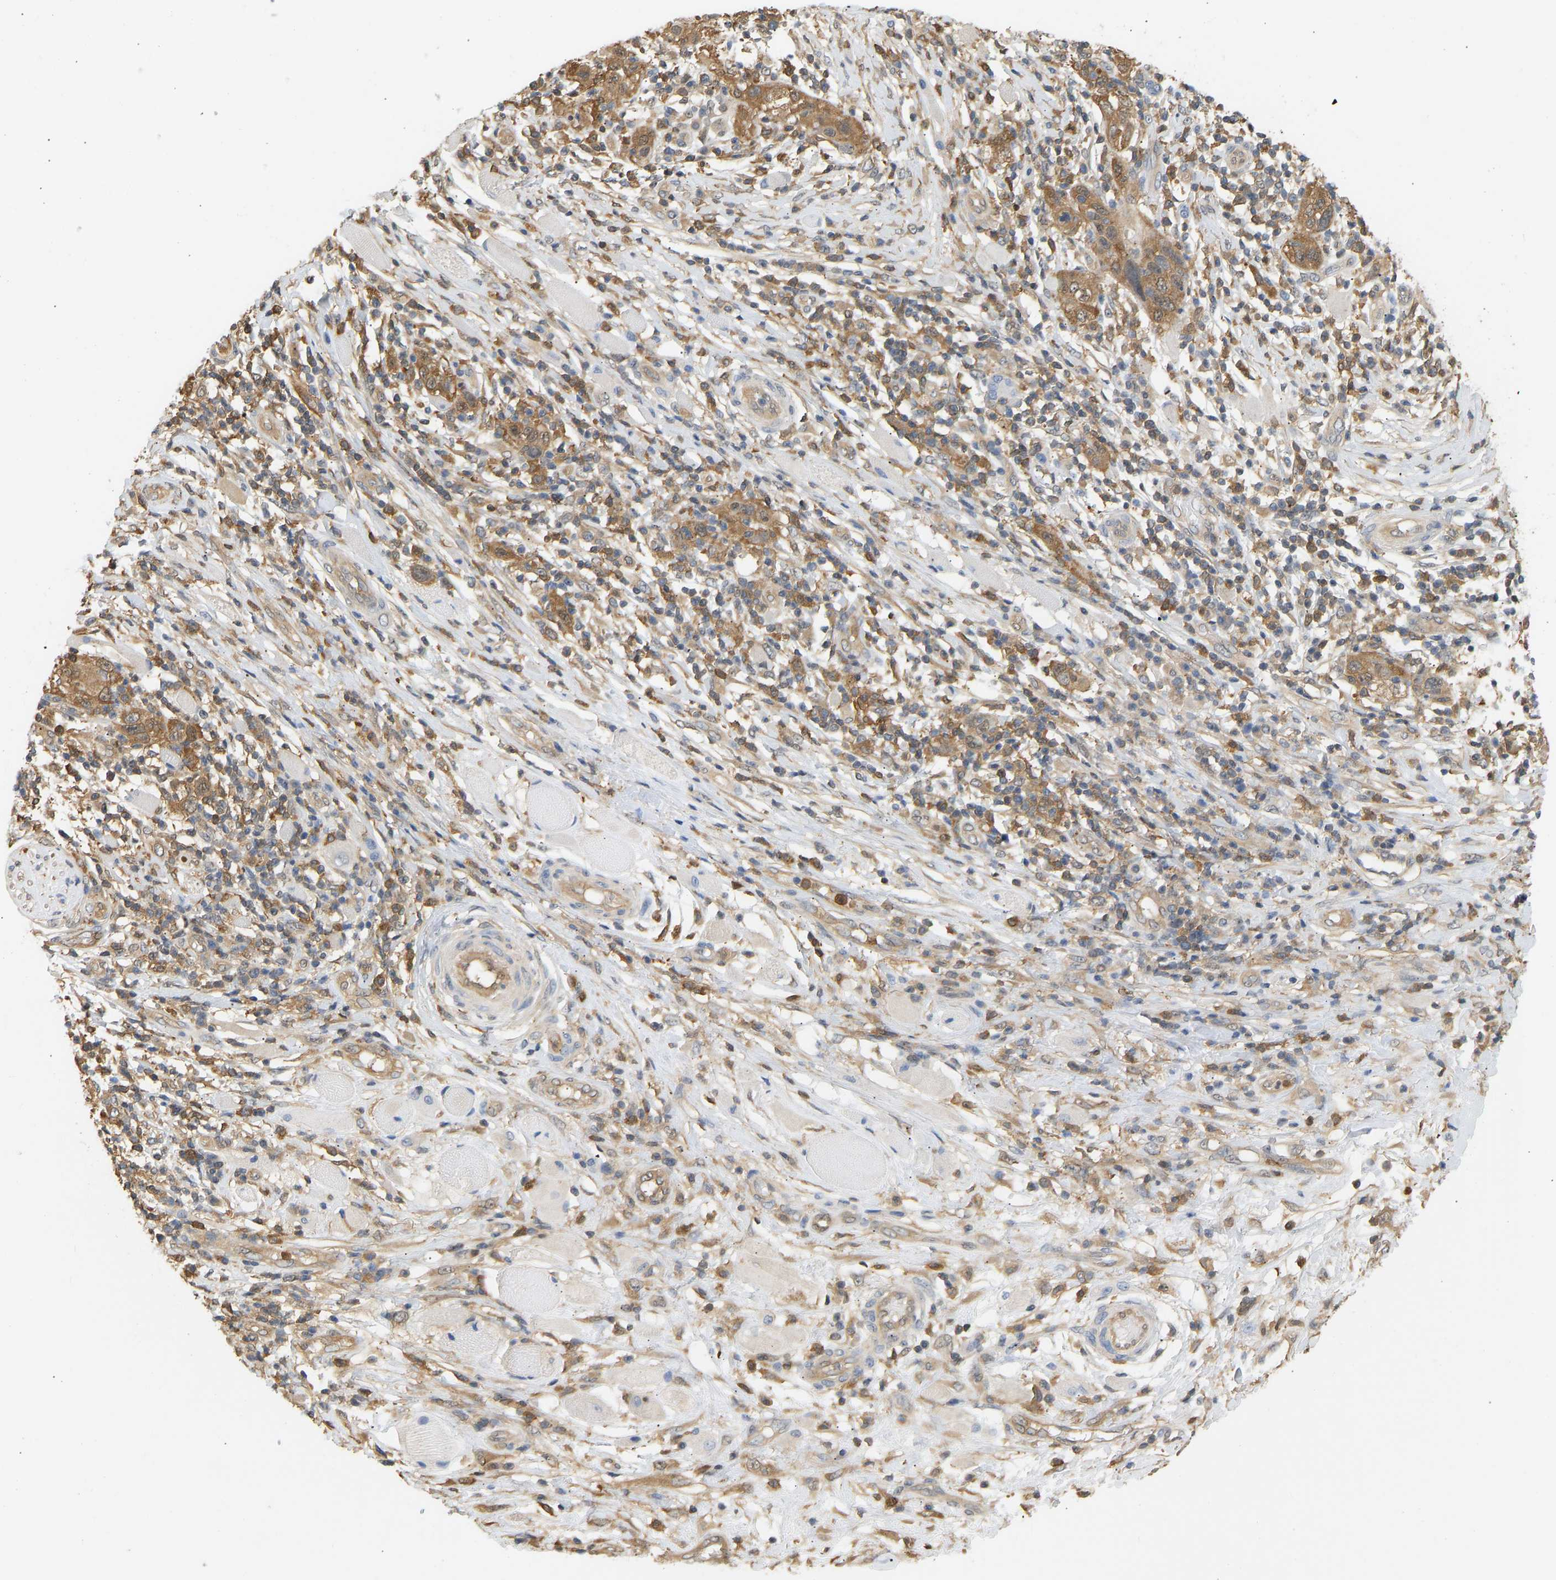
{"staining": {"intensity": "moderate", "quantity": ">75%", "location": "cytoplasmic/membranous"}, "tissue": "skin cancer", "cell_type": "Tumor cells", "image_type": "cancer", "snomed": [{"axis": "morphology", "description": "Squamous cell carcinoma, NOS"}, {"axis": "topography", "description": "Skin"}], "caption": "Immunohistochemistry (IHC) (DAB (3,3'-diaminobenzidine)) staining of human skin cancer (squamous cell carcinoma) displays moderate cytoplasmic/membranous protein positivity in approximately >75% of tumor cells.", "gene": "ENO1", "patient": {"sex": "female", "age": 88}}